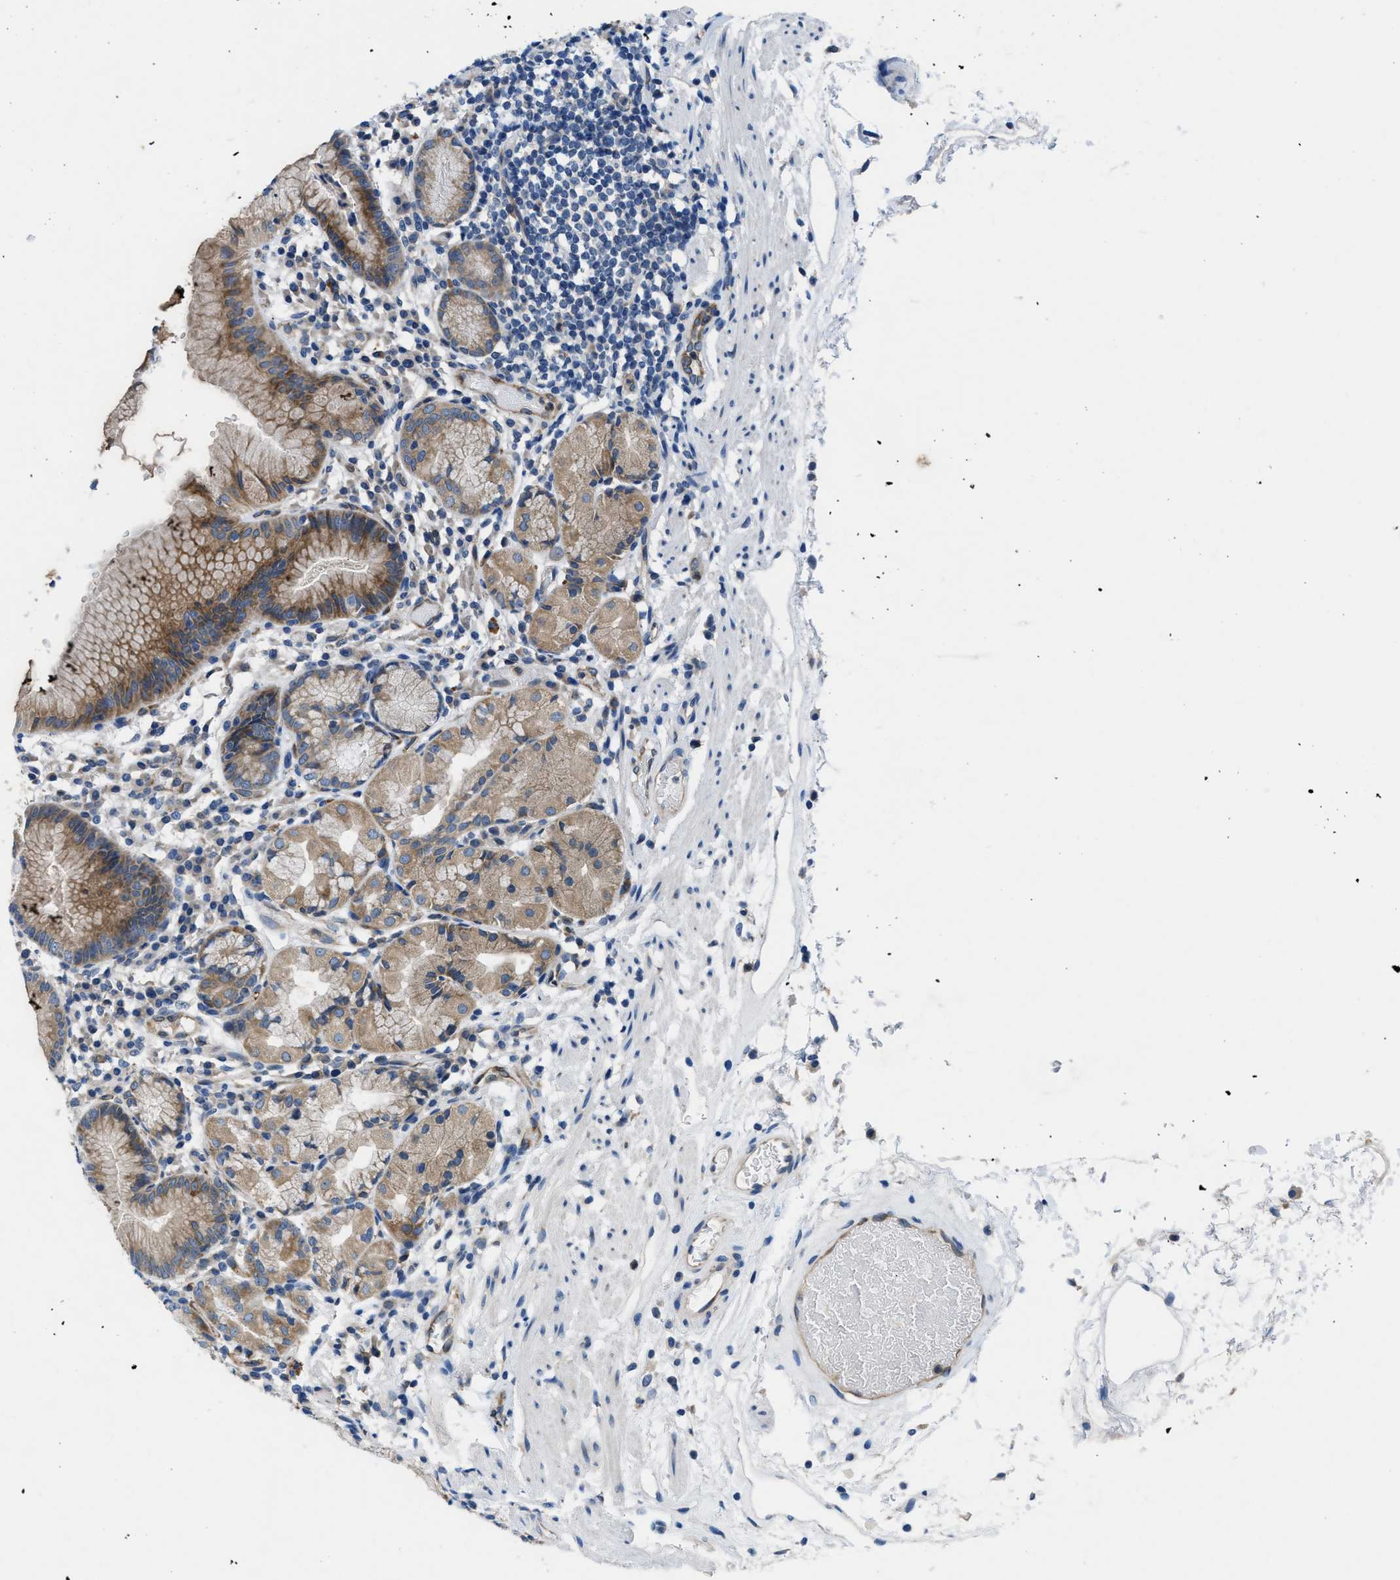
{"staining": {"intensity": "moderate", "quantity": "<25%", "location": "cytoplasmic/membranous"}, "tissue": "stomach", "cell_type": "Glandular cells", "image_type": "normal", "snomed": [{"axis": "morphology", "description": "Normal tissue, NOS"}, {"axis": "topography", "description": "Stomach"}, {"axis": "topography", "description": "Stomach, lower"}], "caption": "This image shows IHC staining of benign stomach, with low moderate cytoplasmic/membranous staining in approximately <25% of glandular cells.", "gene": "PGR", "patient": {"sex": "female", "age": 75}}